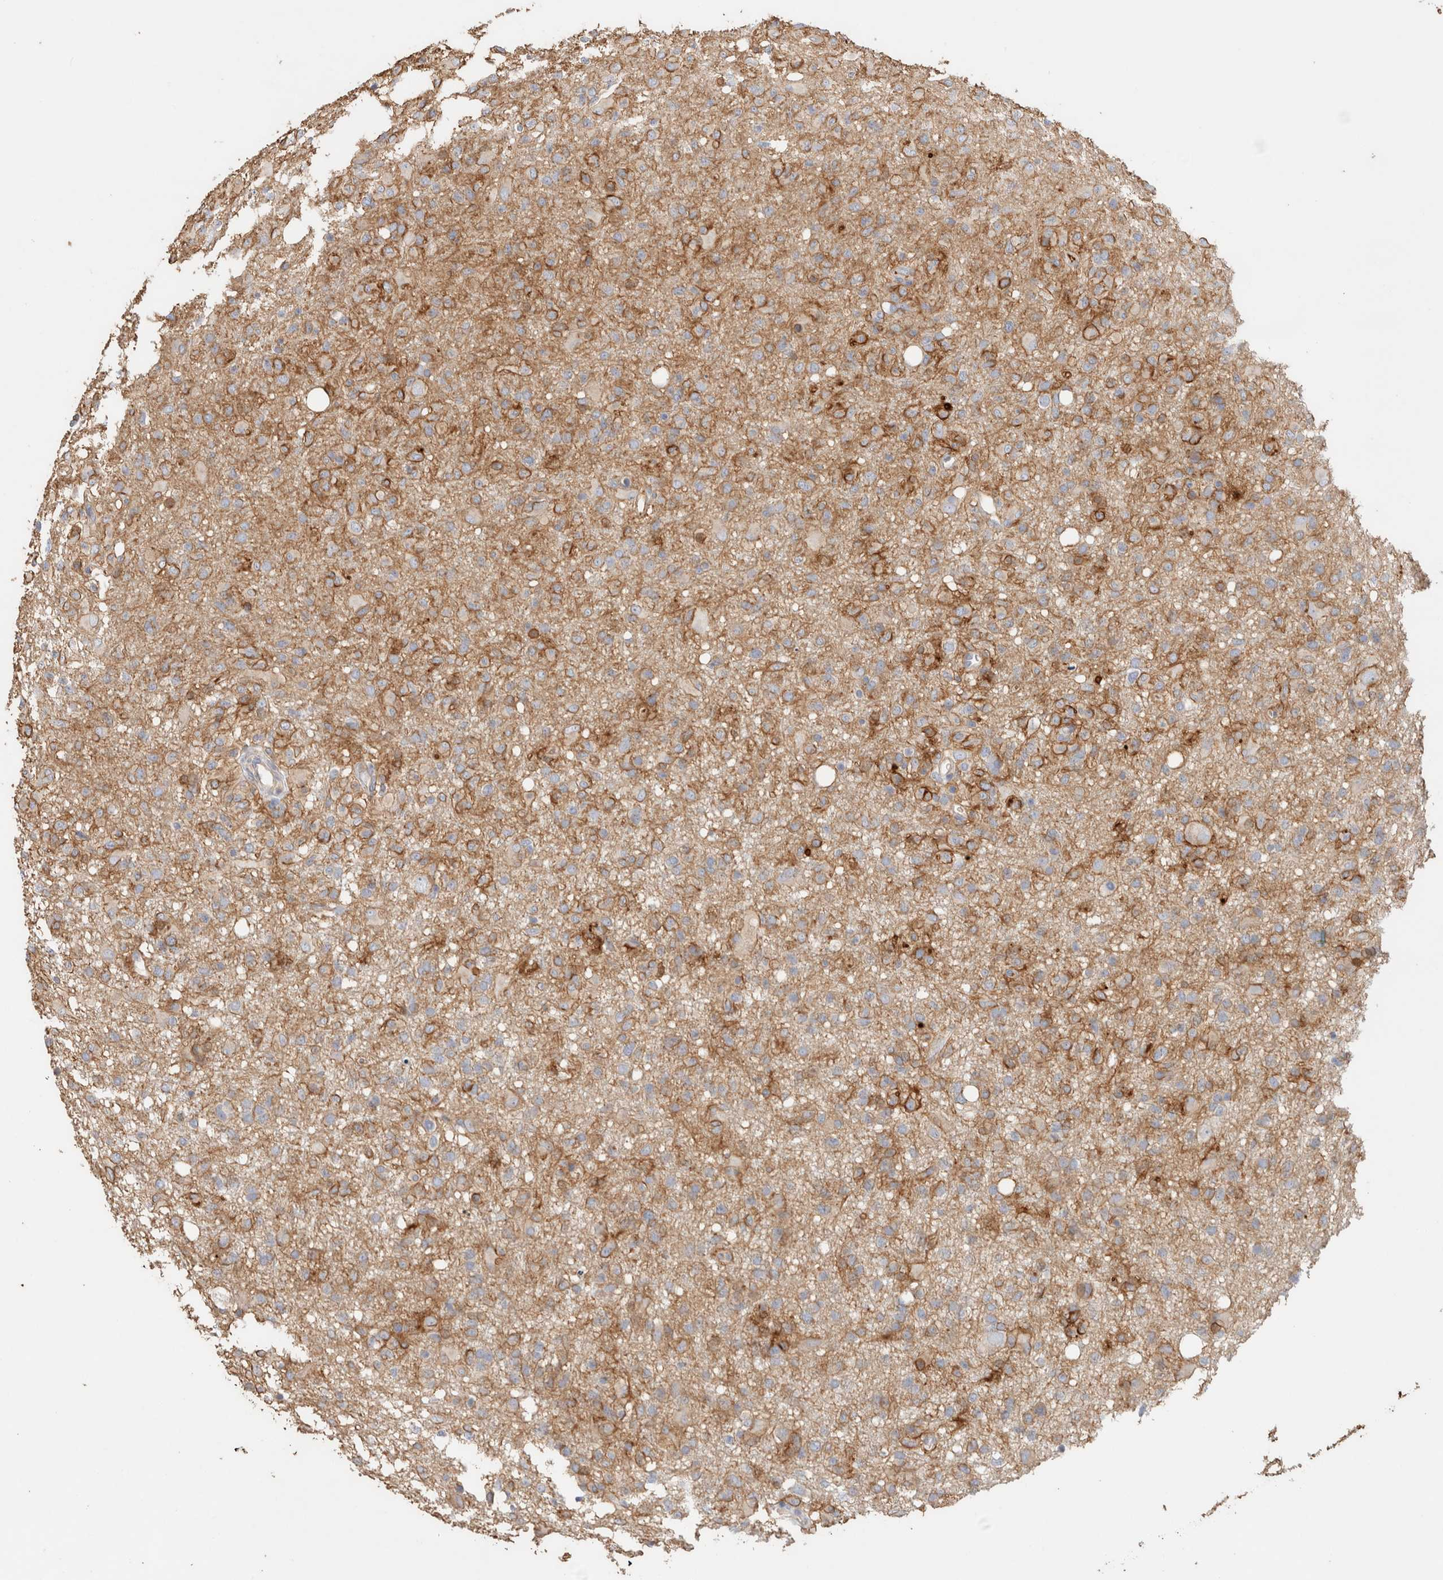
{"staining": {"intensity": "moderate", "quantity": "25%-75%", "location": "cytoplasmic/membranous"}, "tissue": "glioma", "cell_type": "Tumor cells", "image_type": "cancer", "snomed": [{"axis": "morphology", "description": "Glioma, malignant, High grade"}, {"axis": "topography", "description": "Brain"}], "caption": "Immunohistochemistry (IHC) histopathology image of glioma stained for a protein (brown), which exhibits medium levels of moderate cytoplasmic/membranous positivity in approximately 25%-75% of tumor cells.", "gene": "PROS1", "patient": {"sex": "female", "age": 57}}